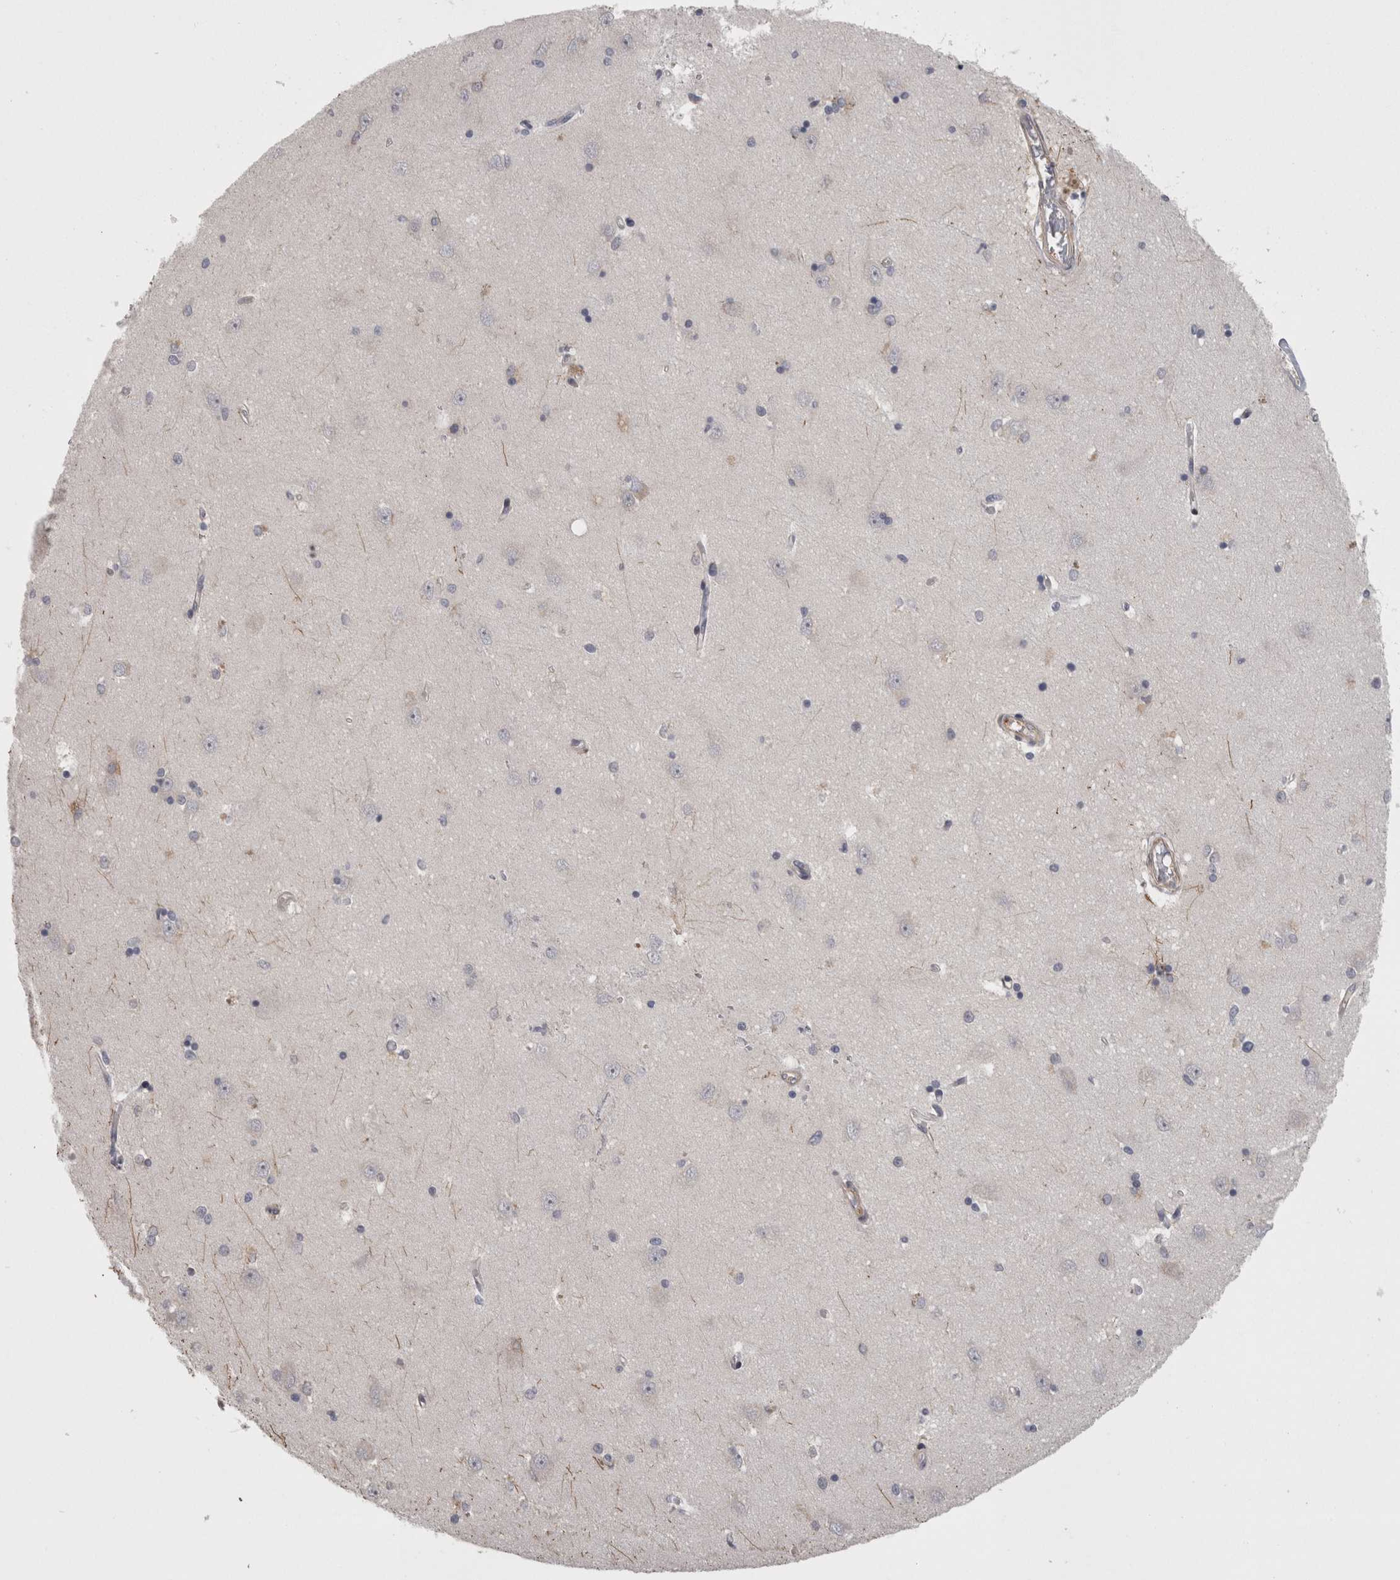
{"staining": {"intensity": "negative", "quantity": "none", "location": "none"}, "tissue": "hippocampus", "cell_type": "Glial cells", "image_type": "normal", "snomed": [{"axis": "morphology", "description": "Normal tissue, NOS"}, {"axis": "topography", "description": "Hippocampus"}], "caption": "This is an IHC image of benign human hippocampus. There is no expression in glial cells.", "gene": "RMDN1", "patient": {"sex": "male", "age": 45}}